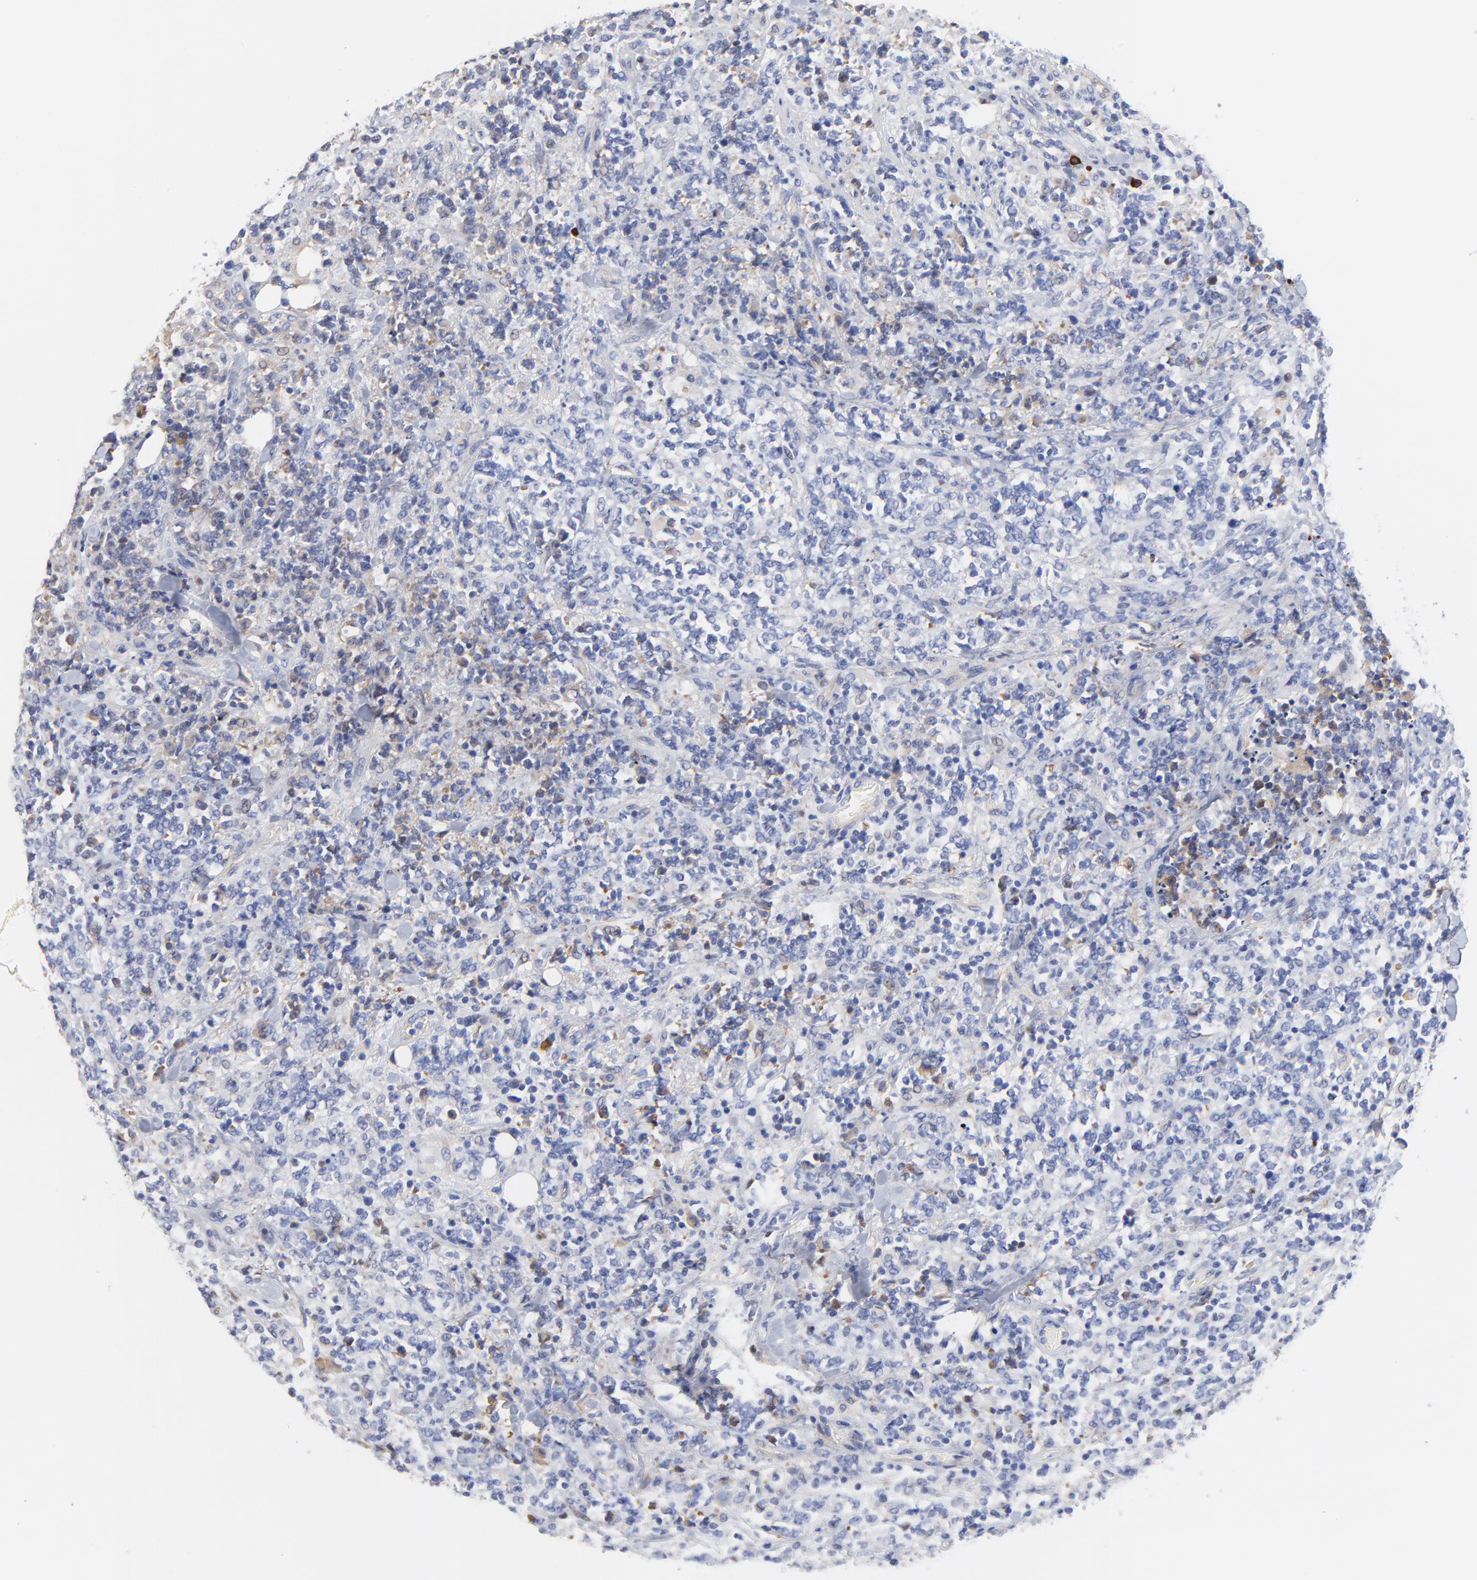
{"staining": {"intensity": "weak", "quantity": "<25%", "location": "cytoplasmic/membranous"}, "tissue": "lymphoma", "cell_type": "Tumor cells", "image_type": "cancer", "snomed": [{"axis": "morphology", "description": "Malignant lymphoma, non-Hodgkin's type, High grade"}, {"axis": "topography", "description": "Soft tissue"}], "caption": "Tumor cells are negative for protein expression in human malignant lymphoma, non-Hodgkin's type (high-grade).", "gene": "IGLV3-10", "patient": {"sex": "male", "age": 18}}